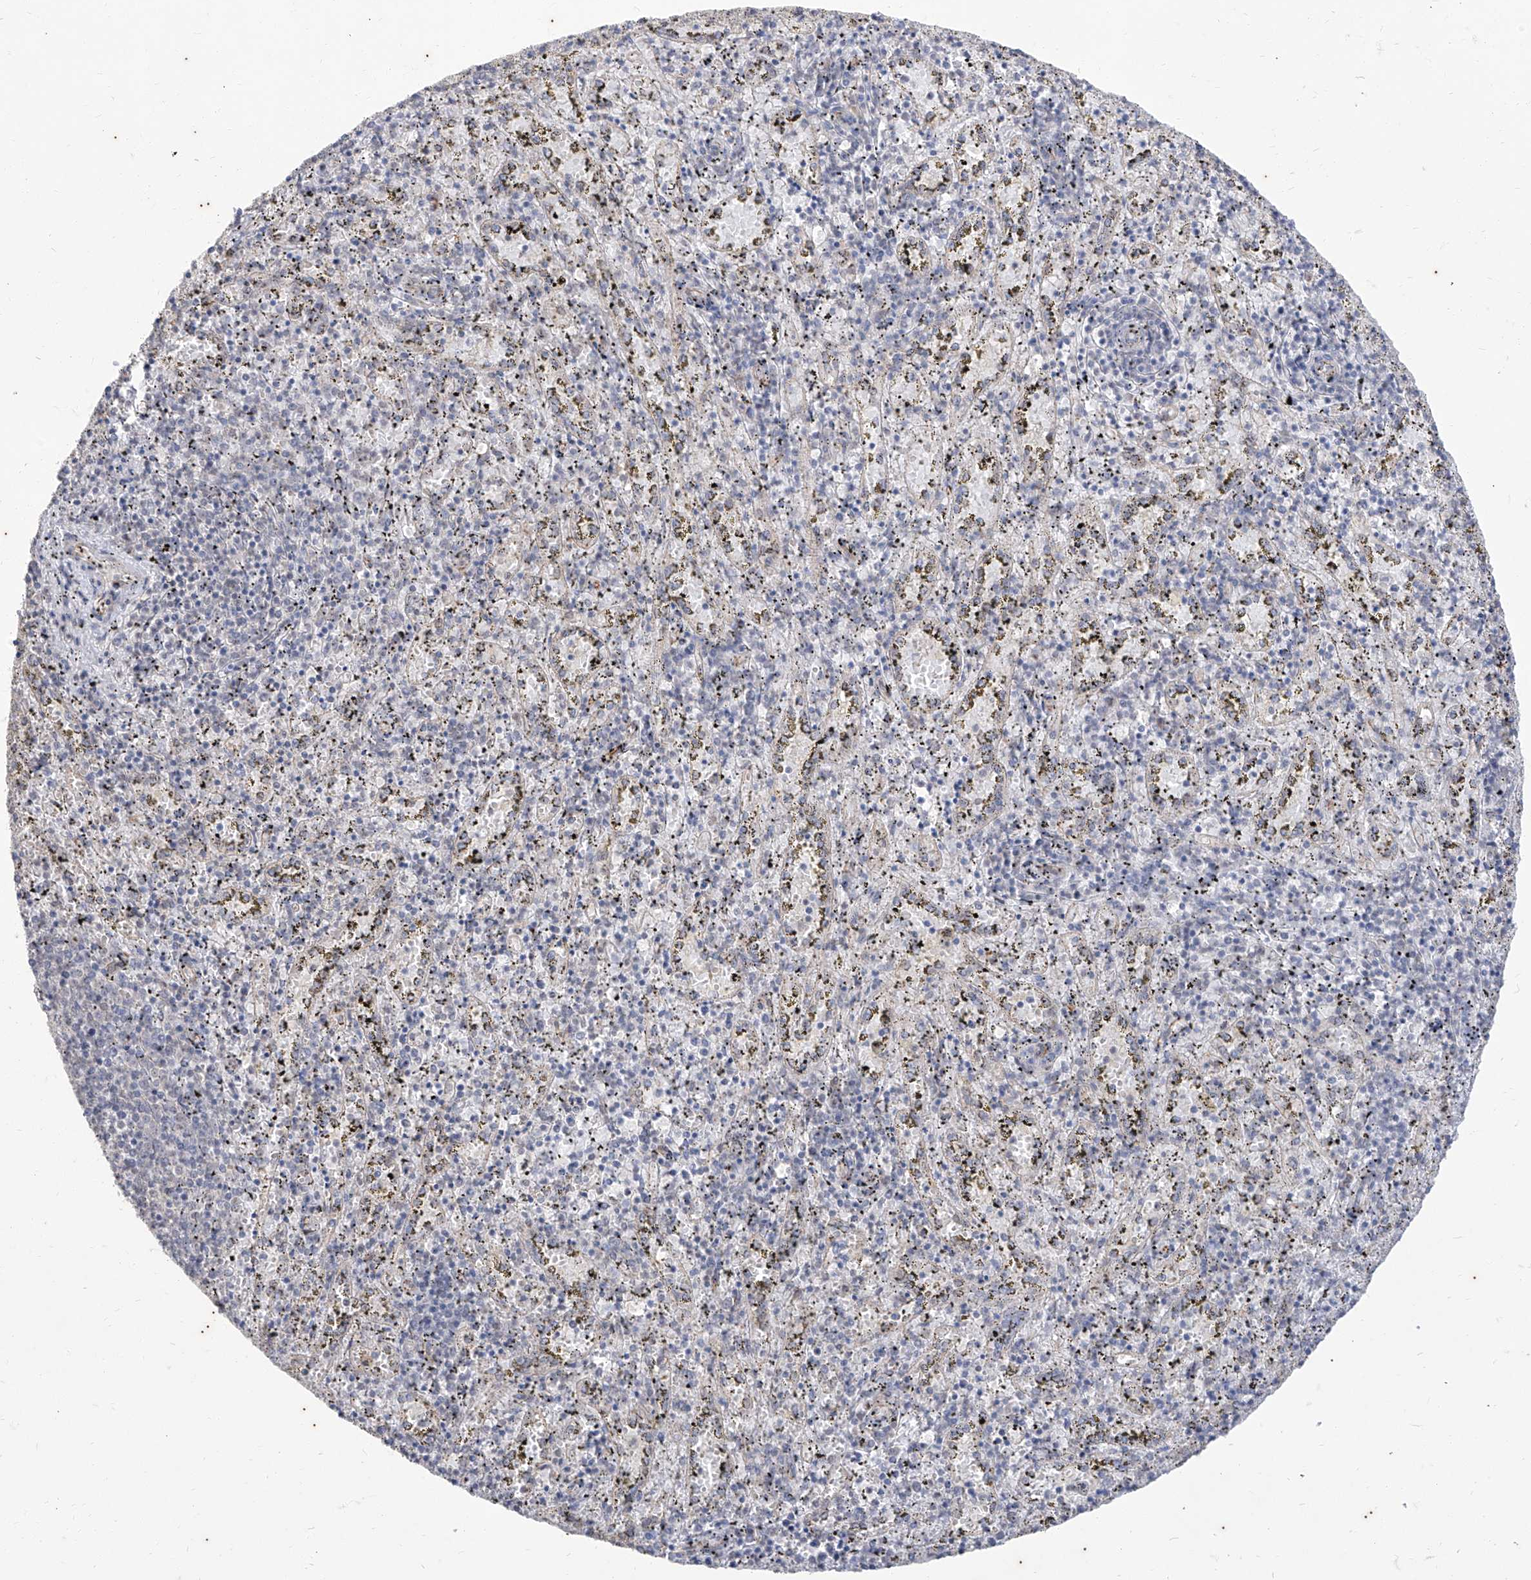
{"staining": {"intensity": "negative", "quantity": "none", "location": "none"}, "tissue": "spleen", "cell_type": "Cells in red pulp", "image_type": "normal", "snomed": [{"axis": "morphology", "description": "Normal tissue, NOS"}, {"axis": "topography", "description": "Spleen"}], "caption": "Spleen was stained to show a protein in brown. There is no significant staining in cells in red pulp. (Brightfield microscopy of DAB (3,3'-diaminobenzidine) IHC at high magnification).", "gene": "PHF20L1", "patient": {"sex": "male", "age": 11}}